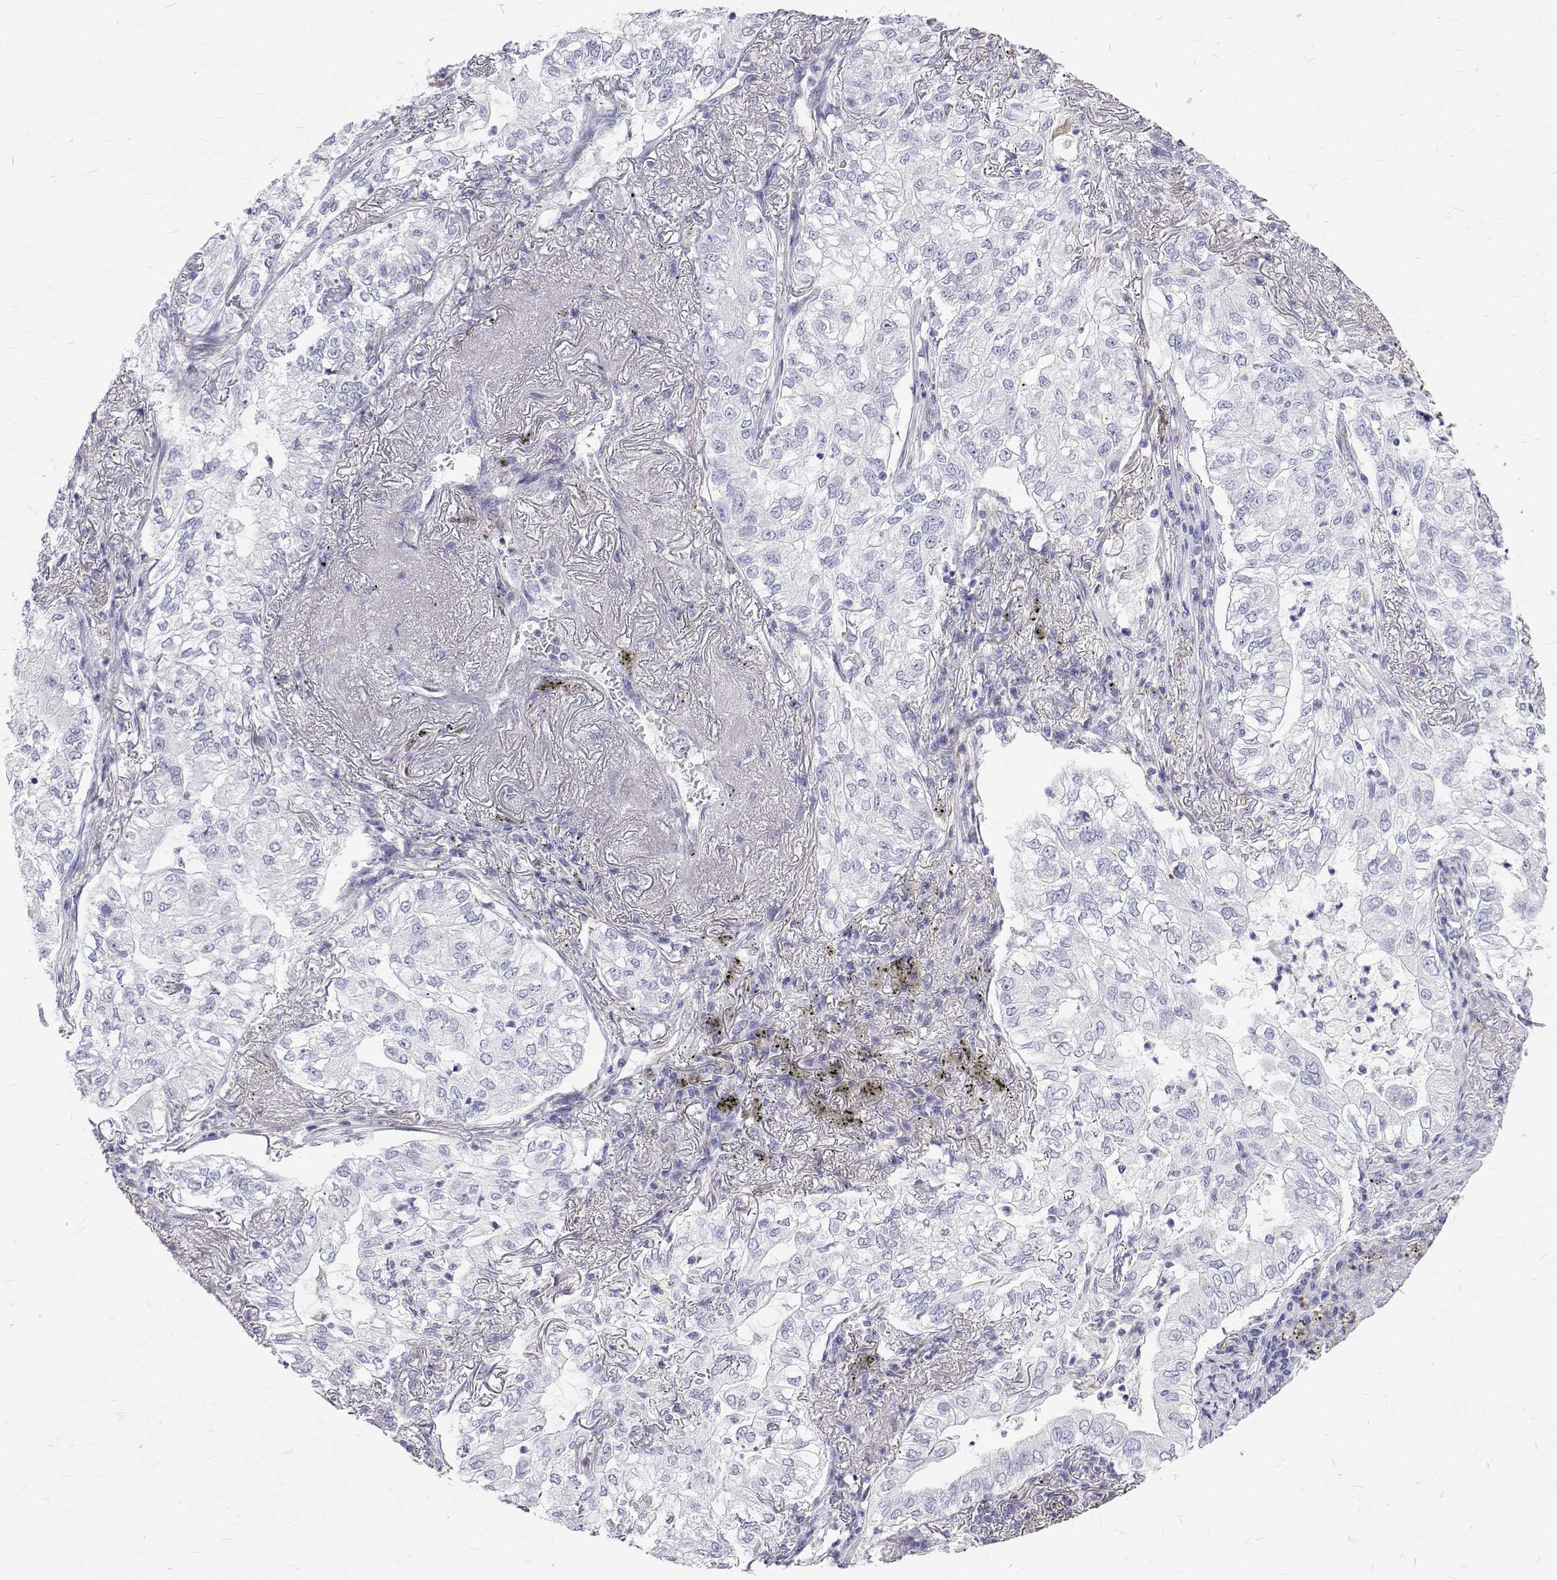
{"staining": {"intensity": "negative", "quantity": "none", "location": "none"}, "tissue": "lung cancer", "cell_type": "Tumor cells", "image_type": "cancer", "snomed": [{"axis": "morphology", "description": "Adenocarcinoma, NOS"}, {"axis": "topography", "description": "Lung"}], "caption": "DAB immunohistochemical staining of lung adenocarcinoma demonstrates no significant staining in tumor cells.", "gene": "OPRPN", "patient": {"sex": "female", "age": 73}}